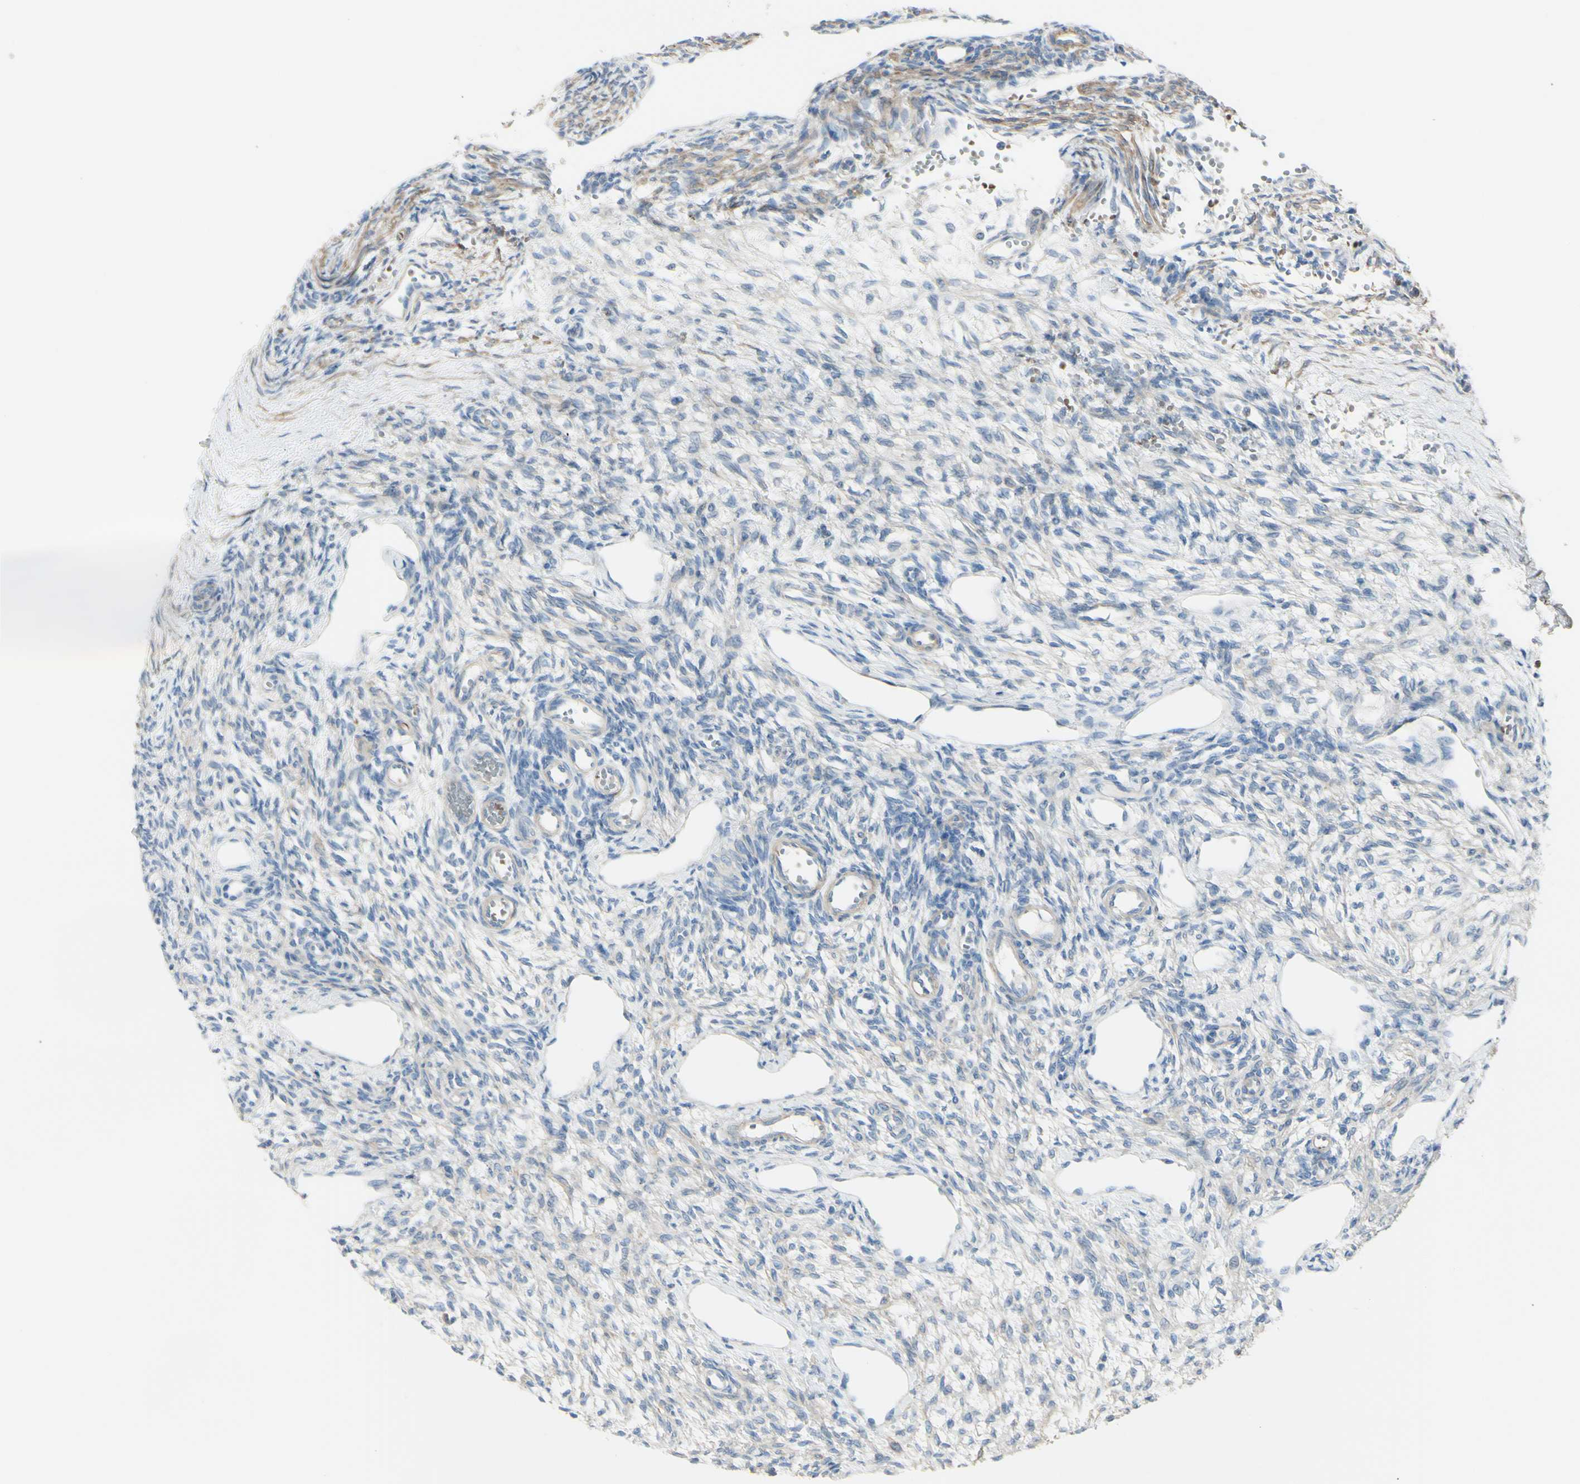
{"staining": {"intensity": "weak", "quantity": "<25%", "location": "cytoplasmic/membranous"}, "tissue": "ovary", "cell_type": "Ovarian stroma cells", "image_type": "normal", "snomed": [{"axis": "morphology", "description": "Normal tissue, NOS"}, {"axis": "topography", "description": "Ovary"}], "caption": "Histopathology image shows no protein staining in ovarian stroma cells of unremarkable ovary.", "gene": "NCBP2L", "patient": {"sex": "female", "age": 33}}